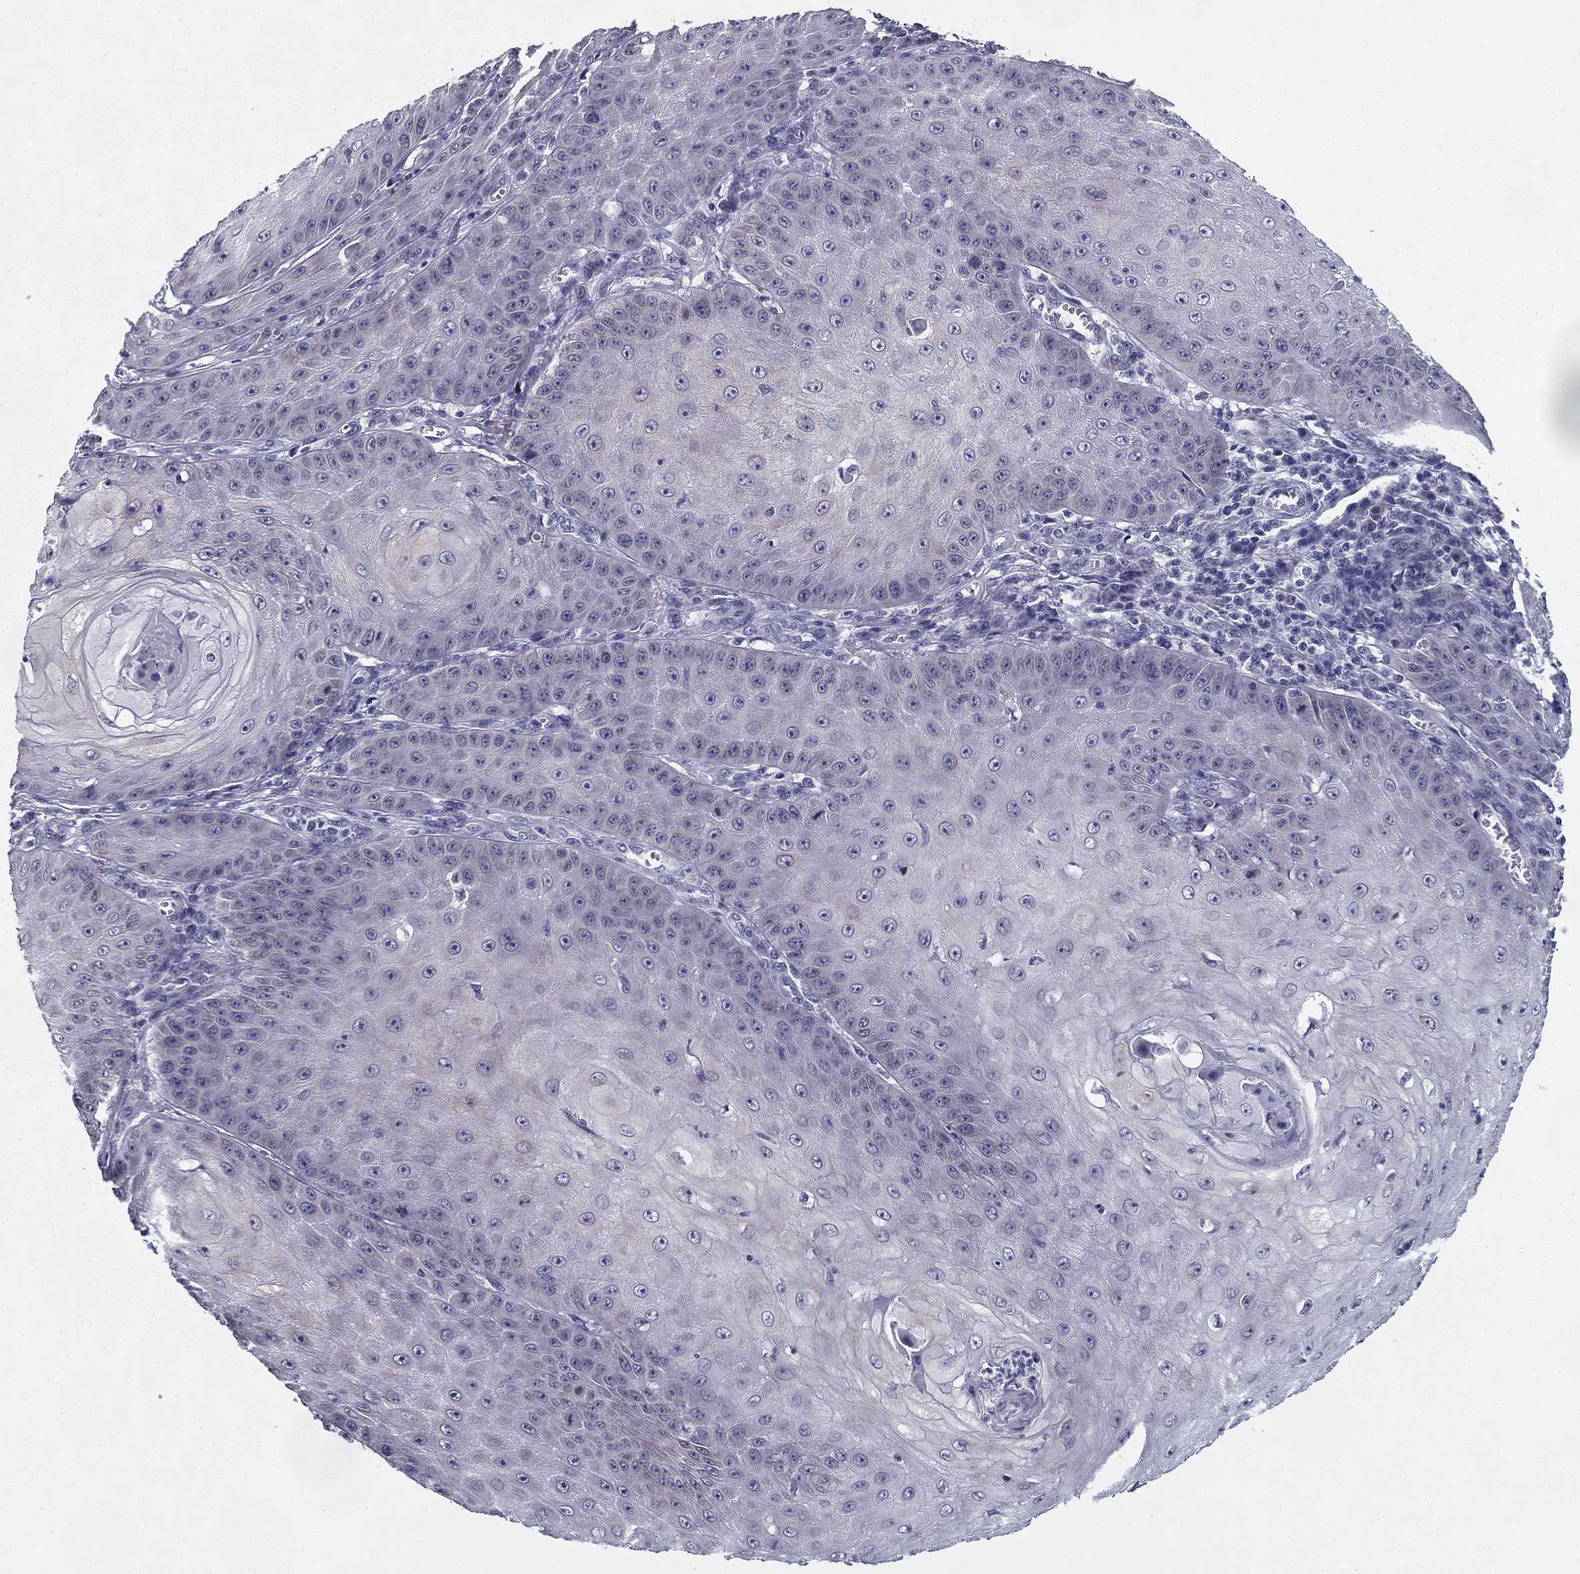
{"staining": {"intensity": "negative", "quantity": "none", "location": "none"}, "tissue": "skin cancer", "cell_type": "Tumor cells", "image_type": "cancer", "snomed": [{"axis": "morphology", "description": "Squamous cell carcinoma, NOS"}, {"axis": "topography", "description": "Skin"}], "caption": "There is no significant positivity in tumor cells of skin squamous cell carcinoma.", "gene": "TMED3", "patient": {"sex": "male", "age": 70}}